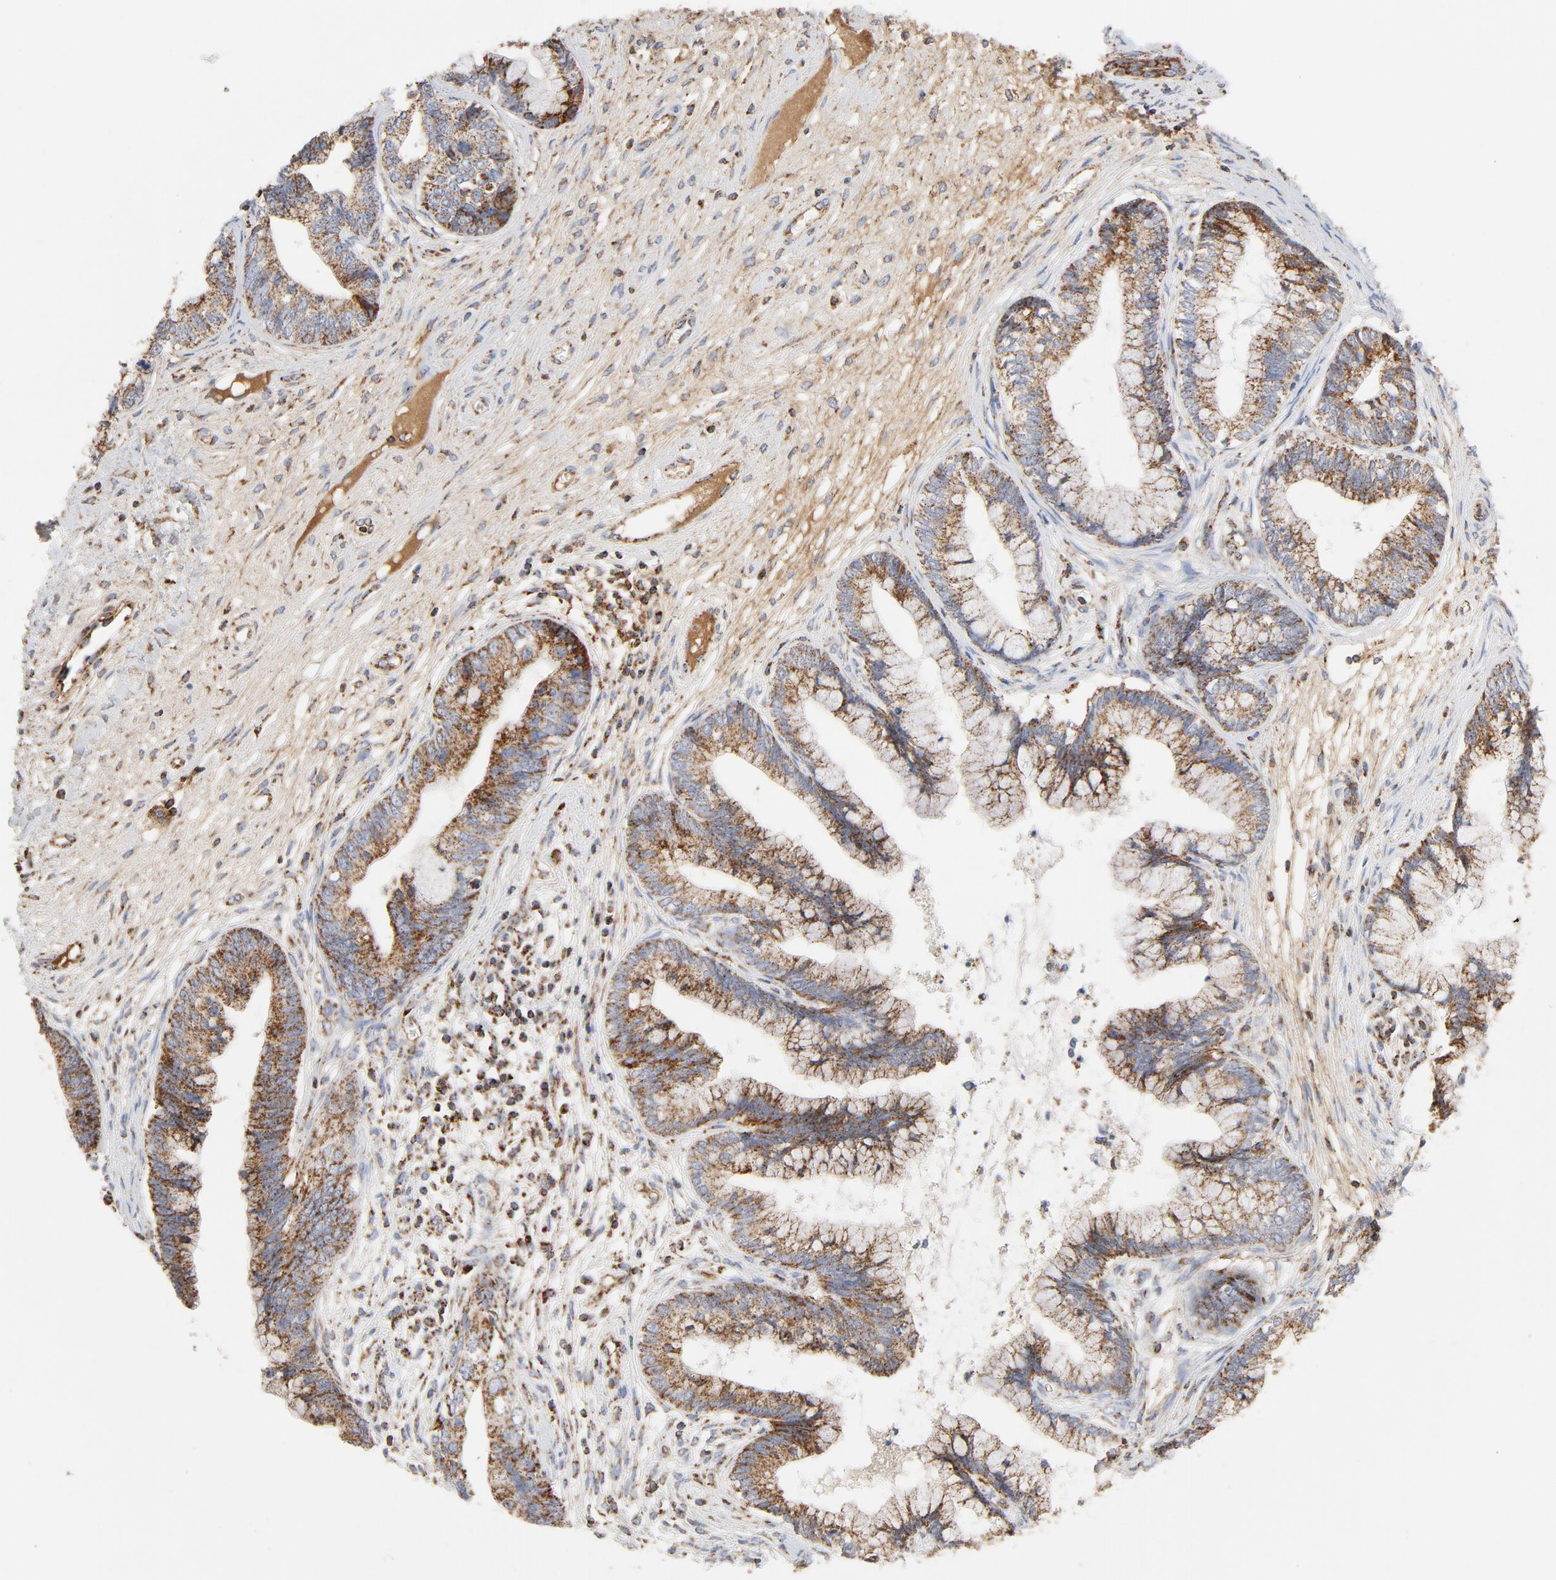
{"staining": {"intensity": "strong", "quantity": ">75%", "location": "cytoplasmic/membranous"}, "tissue": "cervical cancer", "cell_type": "Tumor cells", "image_type": "cancer", "snomed": [{"axis": "morphology", "description": "Adenocarcinoma, NOS"}, {"axis": "topography", "description": "Cervix"}], "caption": "The immunohistochemical stain shows strong cytoplasmic/membranous positivity in tumor cells of cervical cancer tissue.", "gene": "PCNX4", "patient": {"sex": "female", "age": 44}}